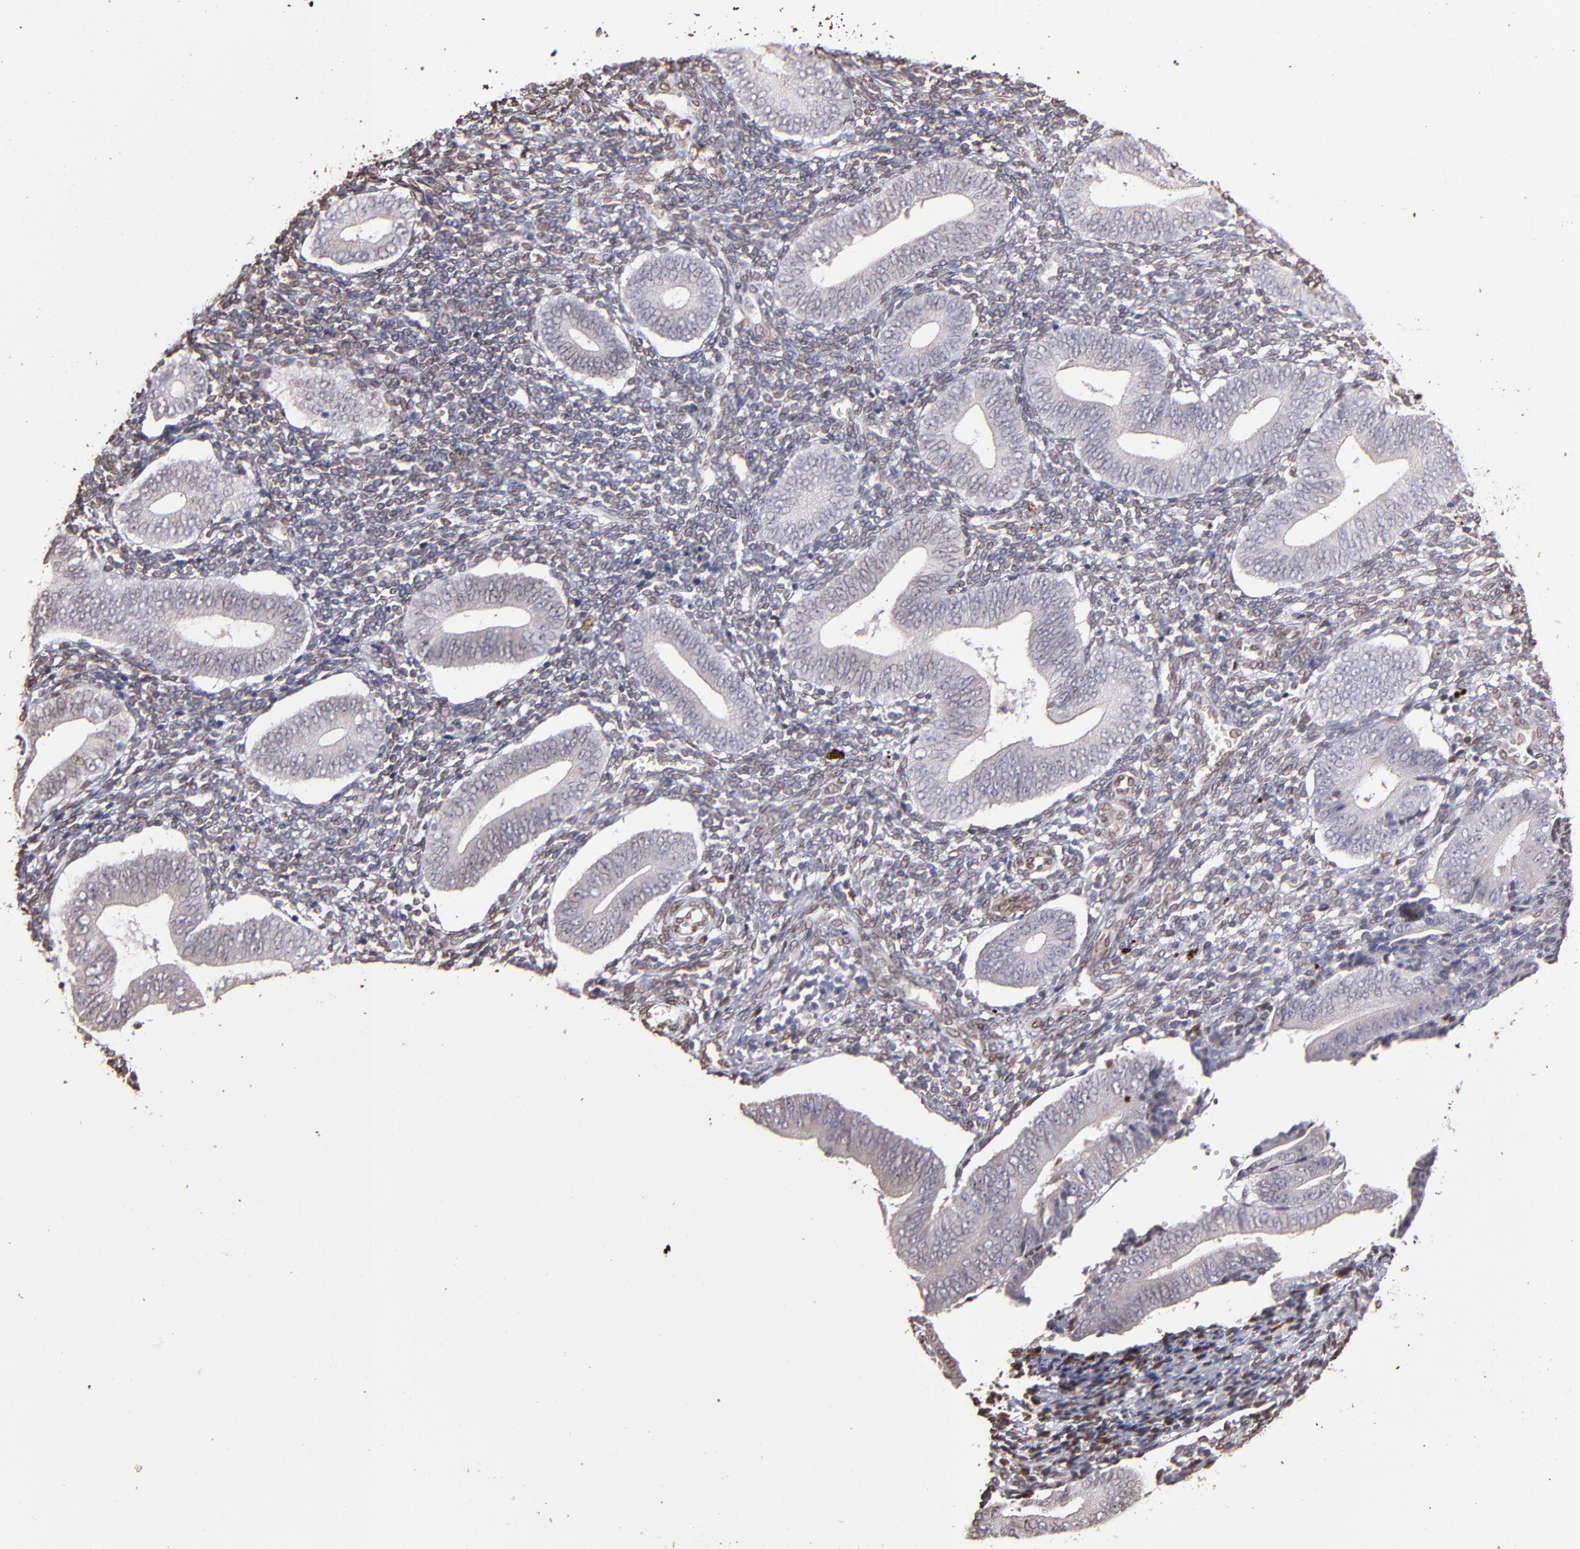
{"staining": {"intensity": "weak", "quantity": "25%-75%", "location": "nuclear"}, "tissue": "endometrium", "cell_type": "Cells in endometrial stroma", "image_type": "normal", "snomed": [{"axis": "morphology", "description": "Normal tissue, NOS"}, {"axis": "topography", "description": "Uterus"}, {"axis": "topography", "description": "Endometrium"}], "caption": "Weak nuclear staining is appreciated in about 25%-75% of cells in endometrial stroma in benign endometrium.", "gene": "PUM3", "patient": {"sex": "female", "age": 33}}